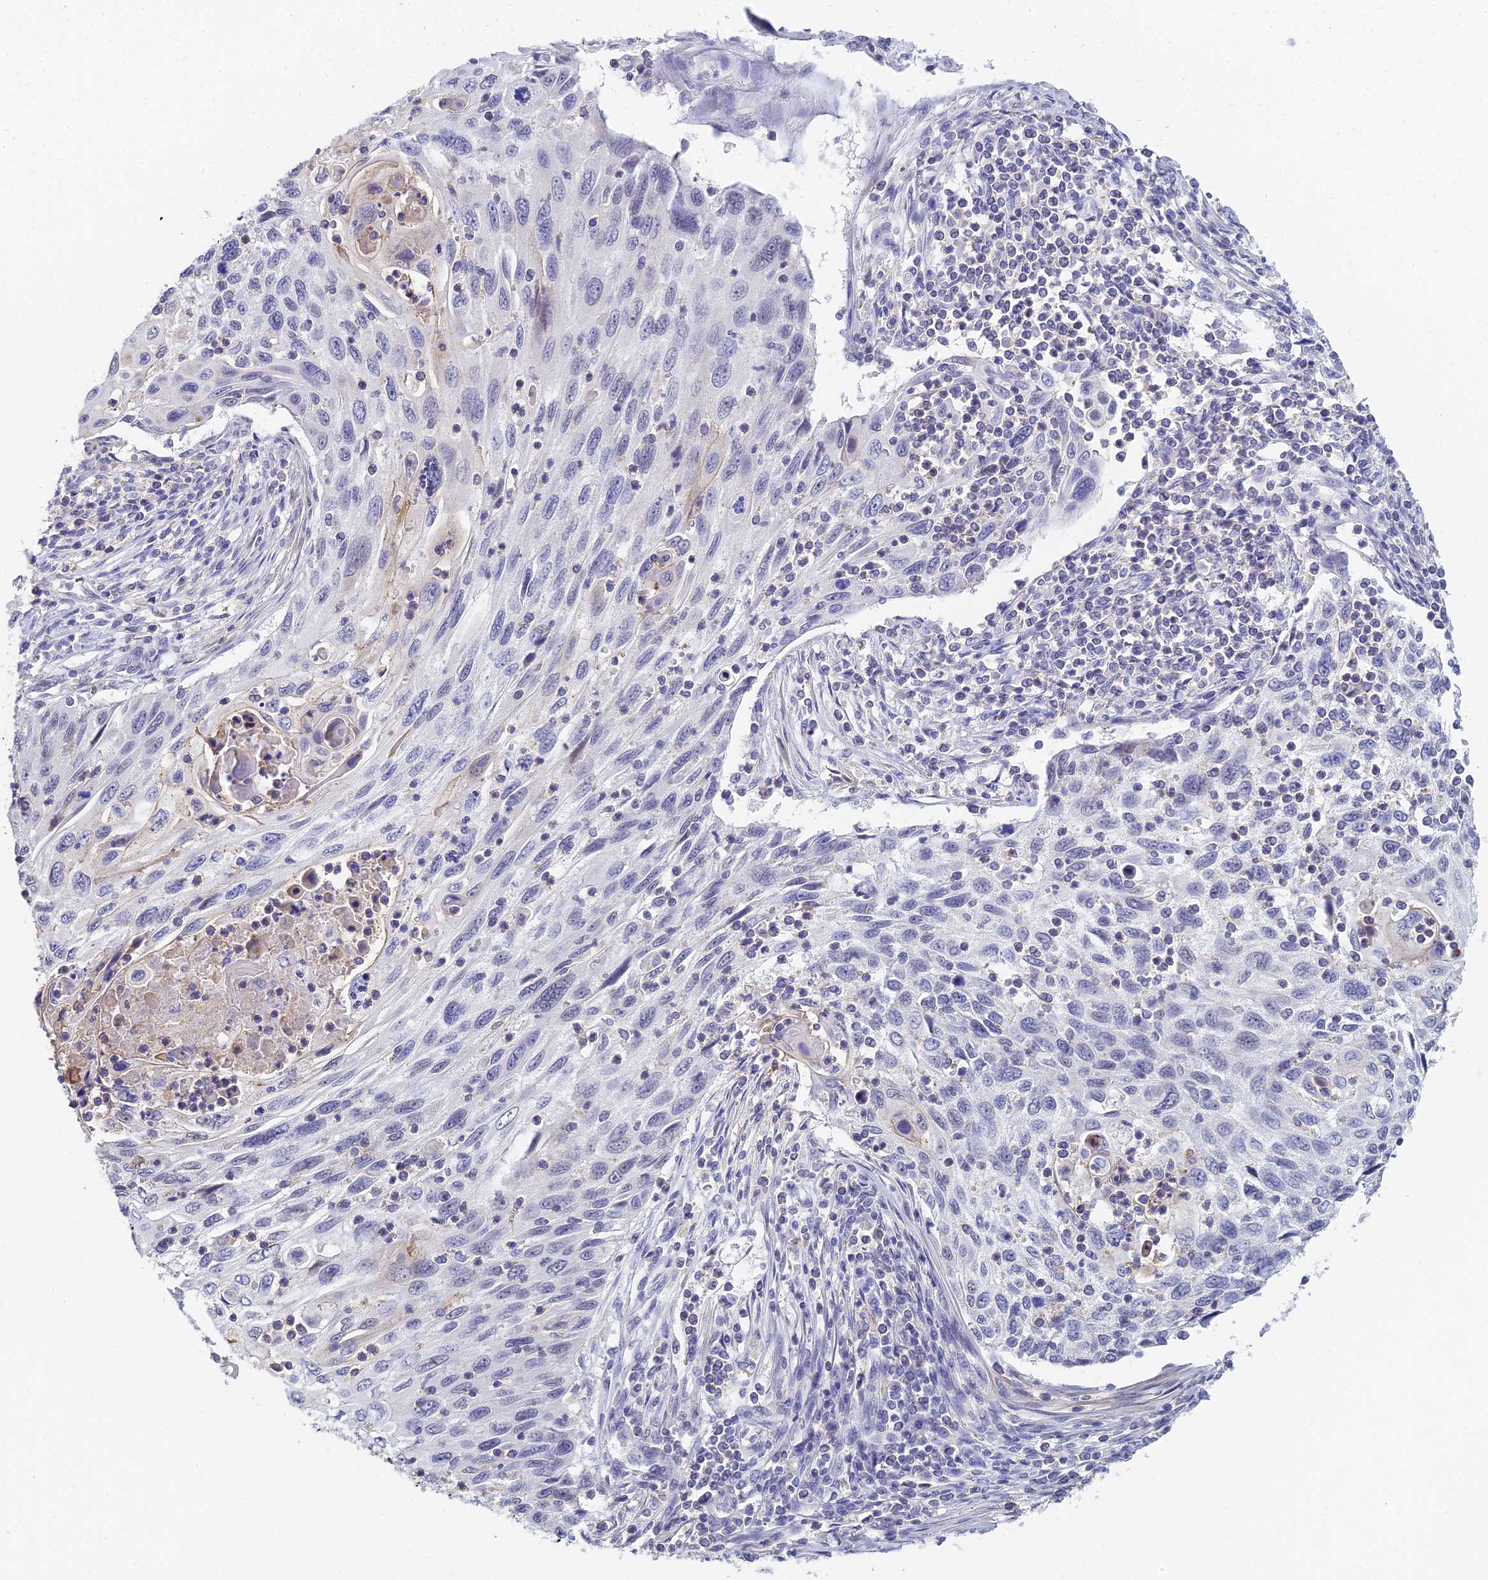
{"staining": {"intensity": "negative", "quantity": "none", "location": "none"}, "tissue": "cervical cancer", "cell_type": "Tumor cells", "image_type": "cancer", "snomed": [{"axis": "morphology", "description": "Squamous cell carcinoma, NOS"}, {"axis": "topography", "description": "Cervix"}], "caption": "High power microscopy micrograph of an immunohistochemistry histopathology image of squamous cell carcinoma (cervical), revealing no significant expression in tumor cells.", "gene": "MCM2", "patient": {"sex": "female", "age": 70}}